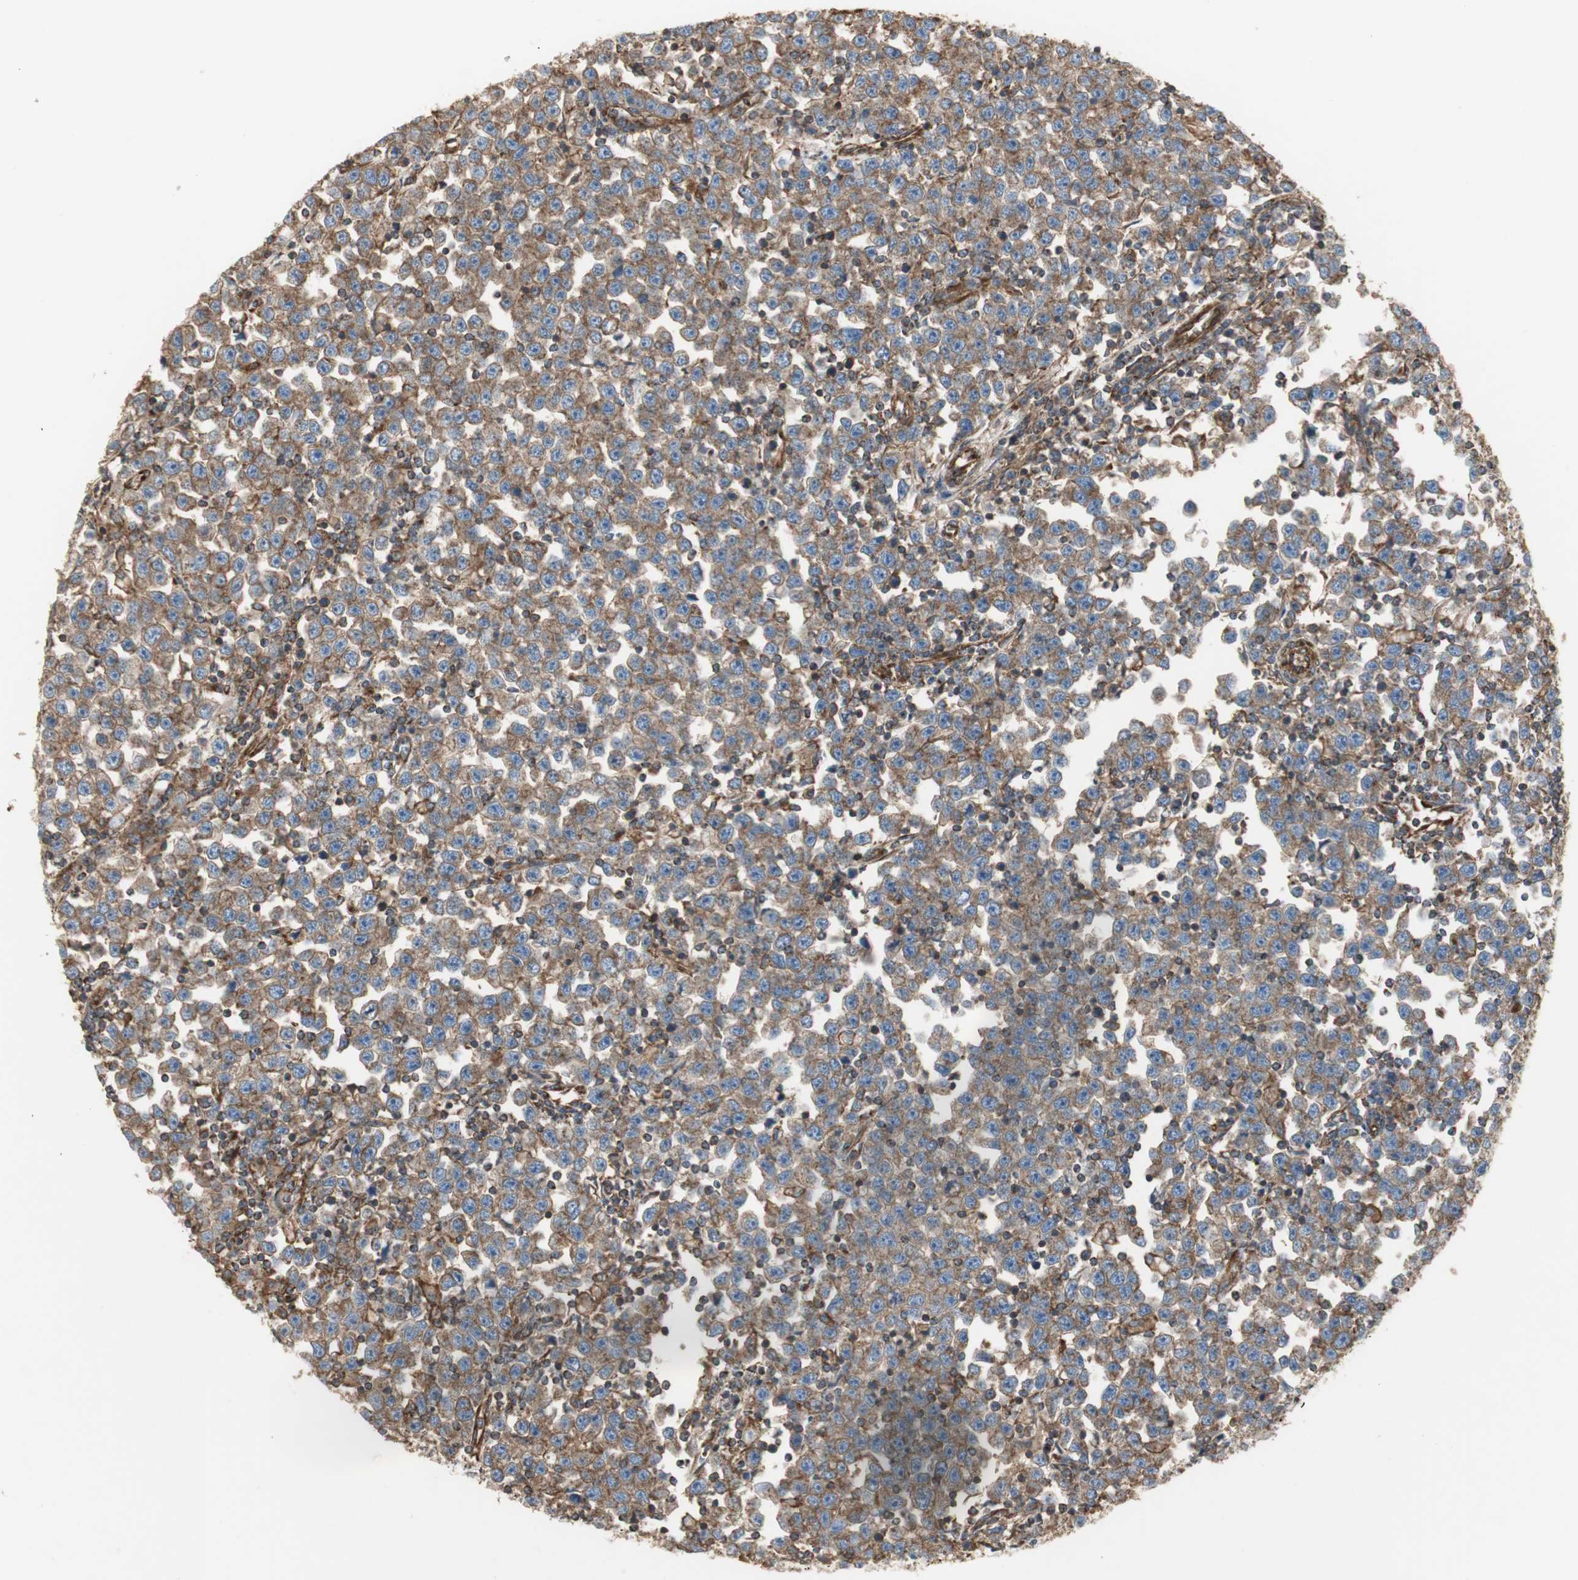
{"staining": {"intensity": "moderate", "quantity": ">75%", "location": "cytoplasmic/membranous"}, "tissue": "testis cancer", "cell_type": "Tumor cells", "image_type": "cancer", "snomed": [{"axis": "morphology", "description": "Seminoma, NOS"}, {"axis": "topography", "description": "Testis"}], "caption": "Human testis cancer (seminoma) stained for a protein (brown) shows moderate cytoplasmic/membranous positive expression in approximately >75% of tumor cells.", "gene": "H6PD", "patient": {"sex": "male", "age": 43}}